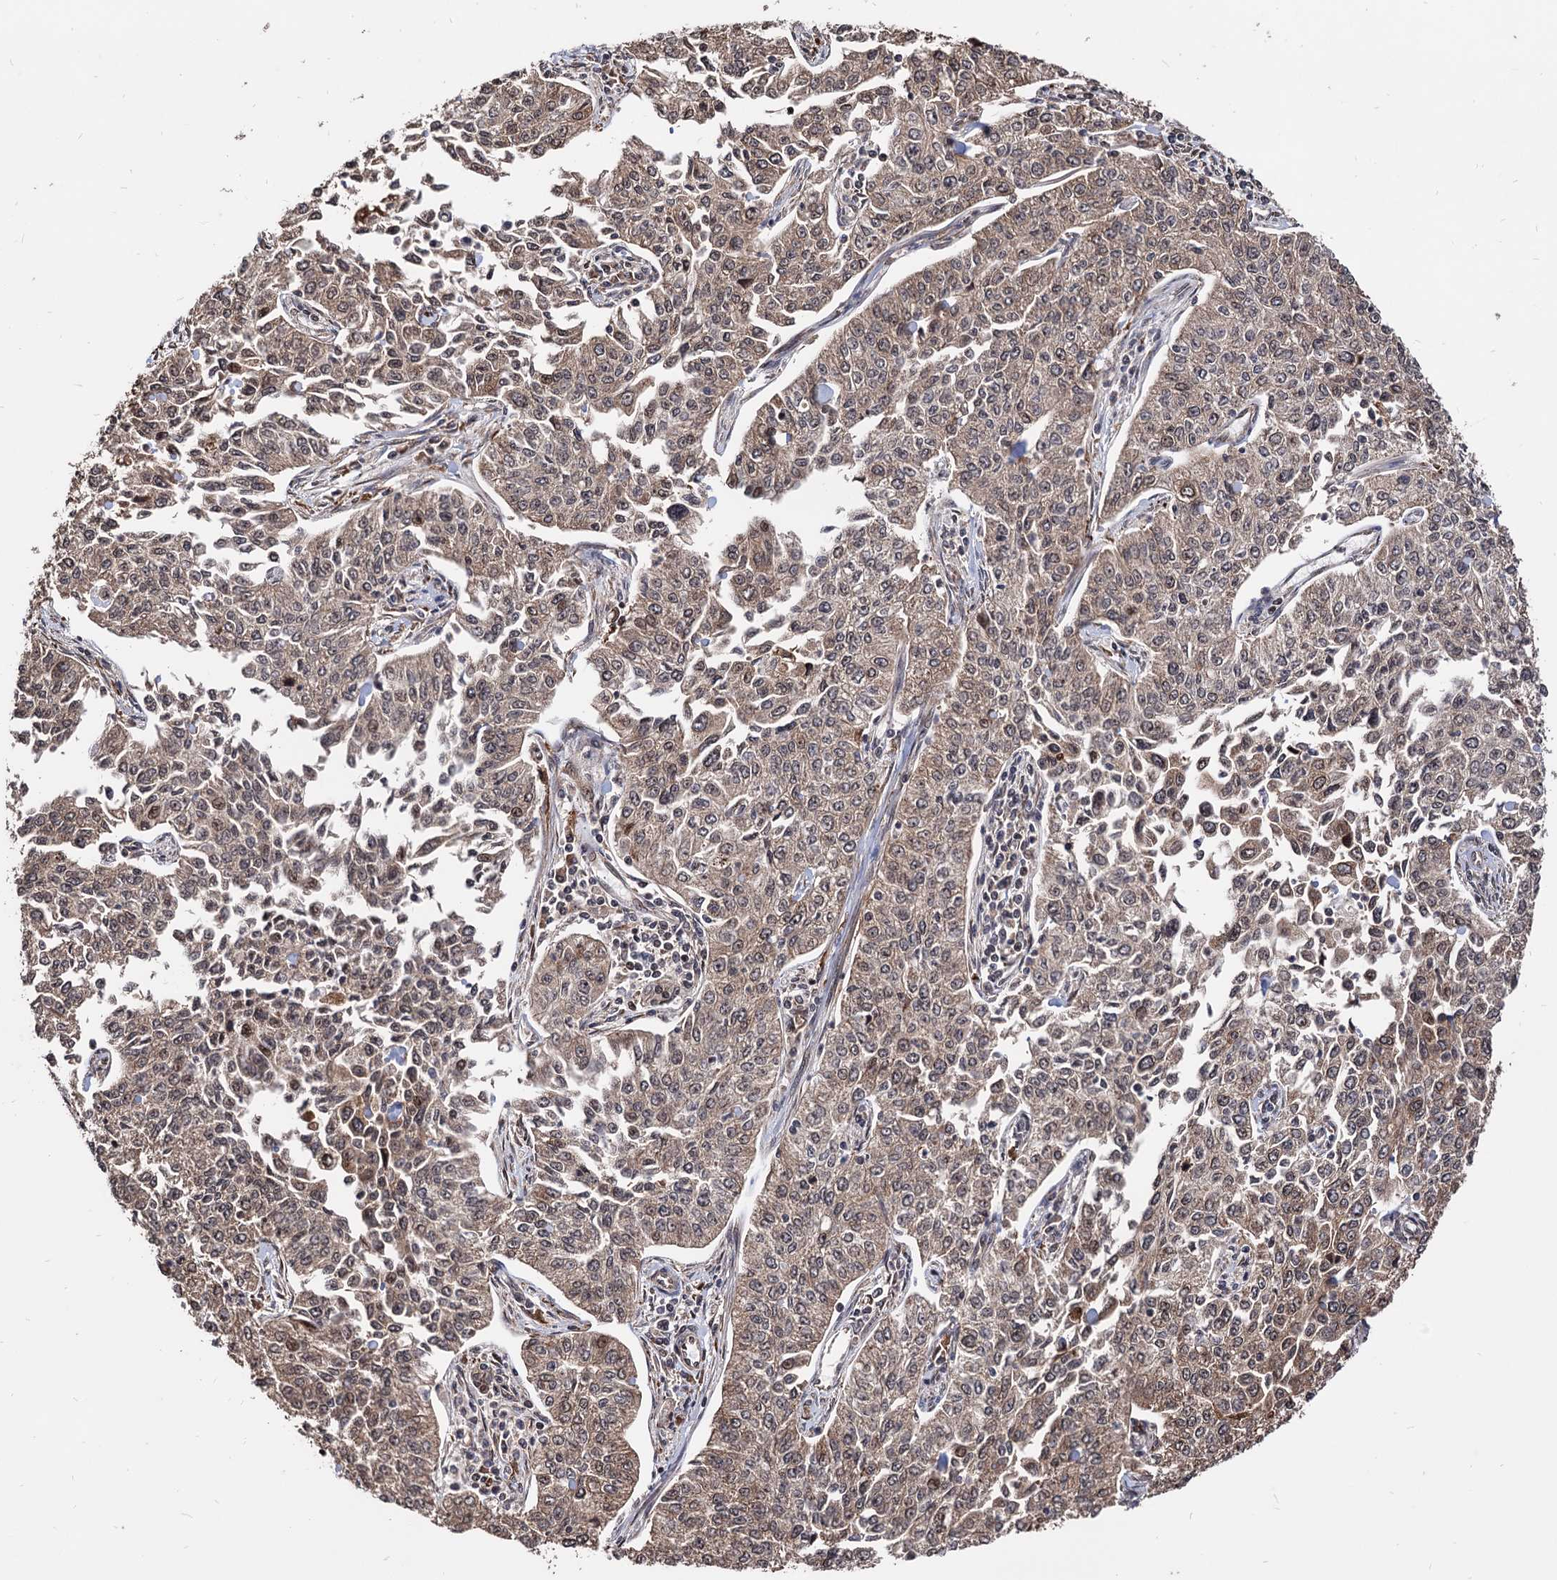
{"staining": {"intensity": "weak", "quantity": ">75%", "location": "cytoplasmic/membranous,nuclear"}, "tissue": "cervical cancer", "cell_type": "Tumor cells", "image_type": "cancer", "snomed": [{"axis": "morphology", "description": "Squamous cell carcinoma, NOS"}, {"axis": "topography", "description": "Cervix"}], "caption": "Human cervical cancer (squamous cell carcinoma) stained with a protein marker displays weak staining in tumor cells.", "gene": "ANKRD12", "patient": {"sex": "female", "age": 35}}